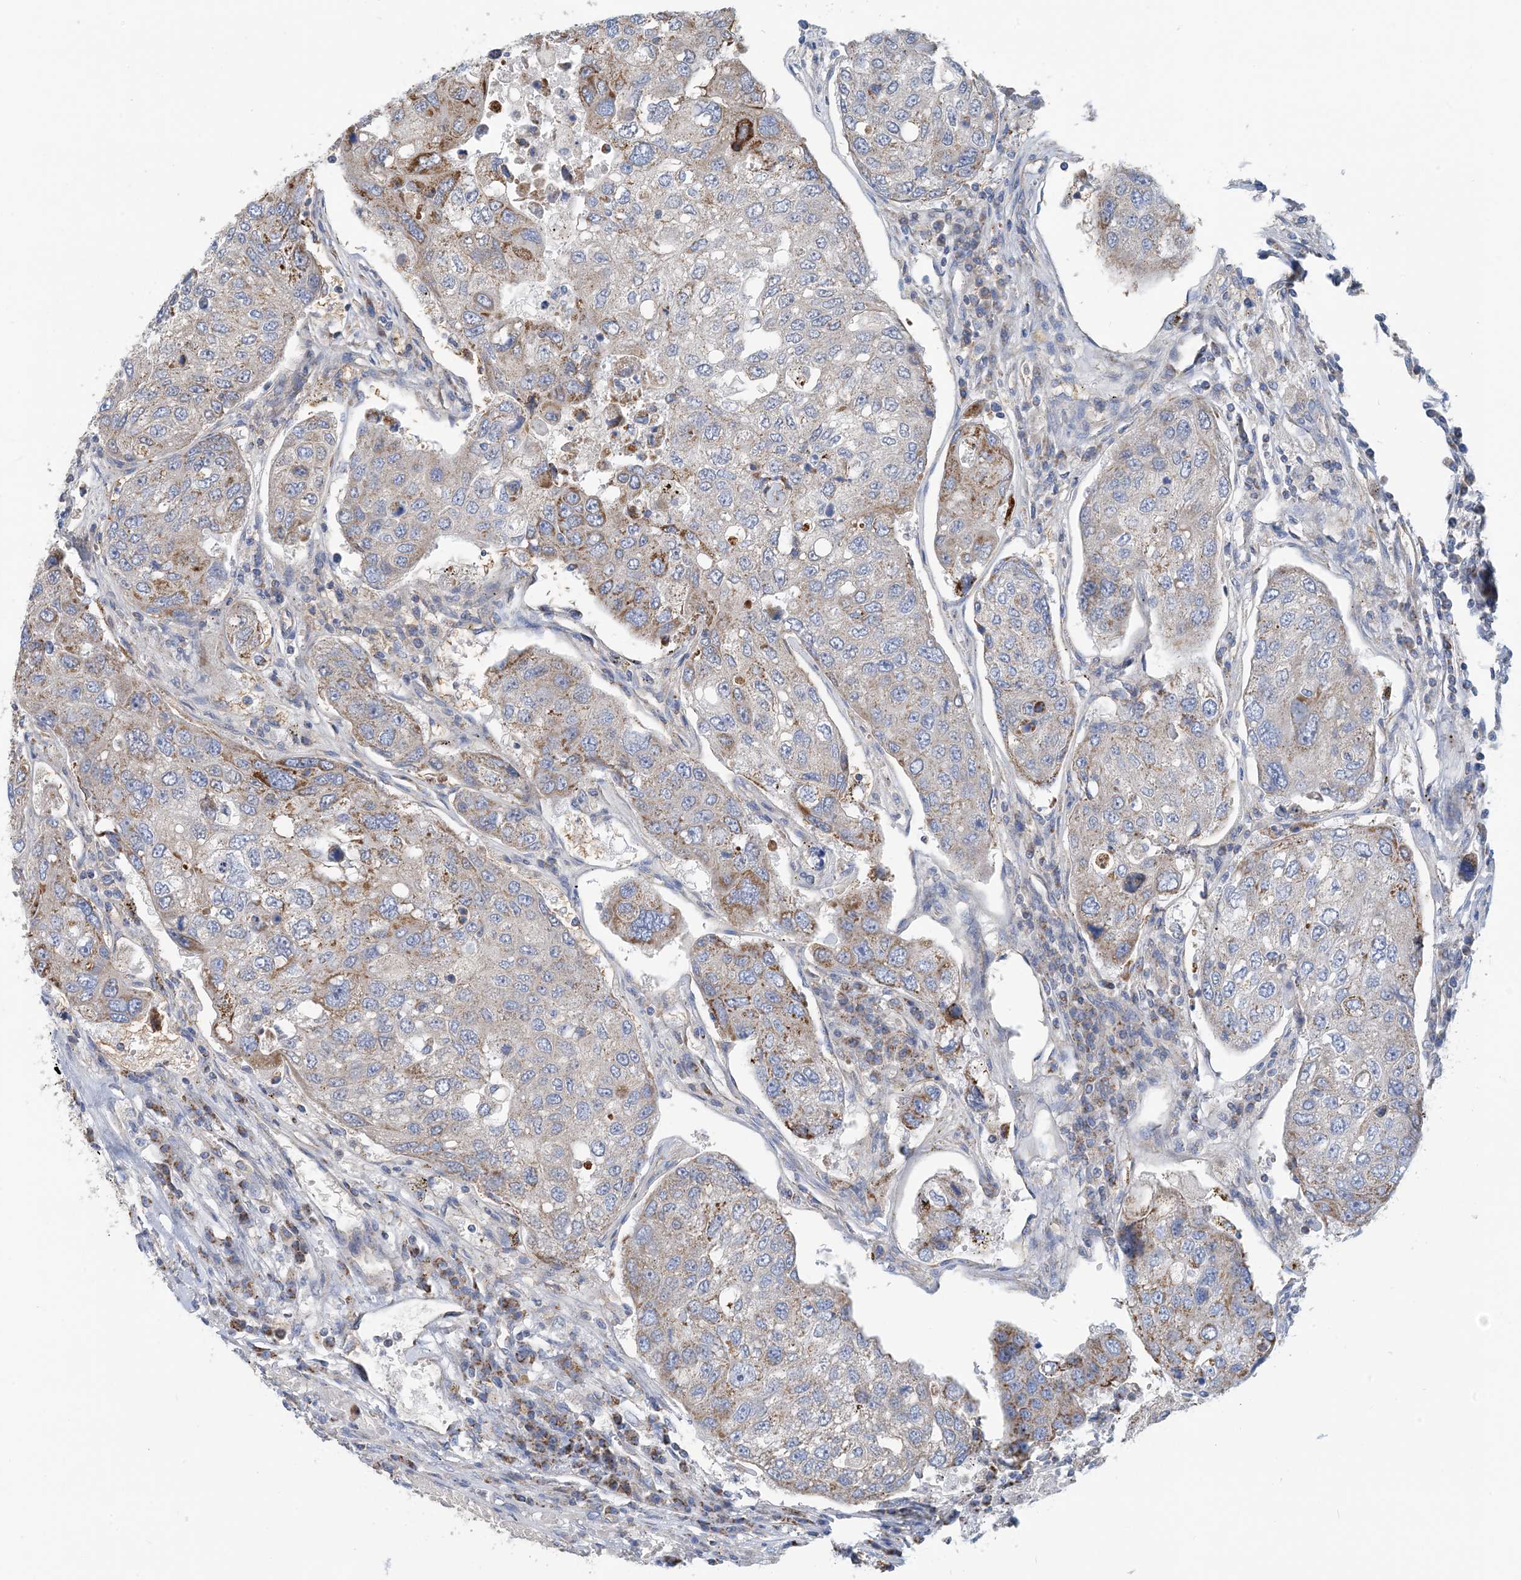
{"staining": {"intensity": "moderate", "quantity": "<25%", "location": "cytoplasmic/membranous"}, "tissue": "urothelial cancer", "cell_type": "Tumor cells", "image_type": "cancer", "snomed": [{"axis": "morphology", "description": "Urothelial carcinoma, High grade"}, {"axis": "topography", "description": "Lymph node"}, {"axis": "topography", "description": "Urinary bladder"}], "caption": "This is an image of IHC staining of urothelial cancer, which shows moderate staining in the cytoplasmic/membranous of tumor cells.", "gene": "PHOSPHO2", "patient": {"sex": "male", "age": 51}}